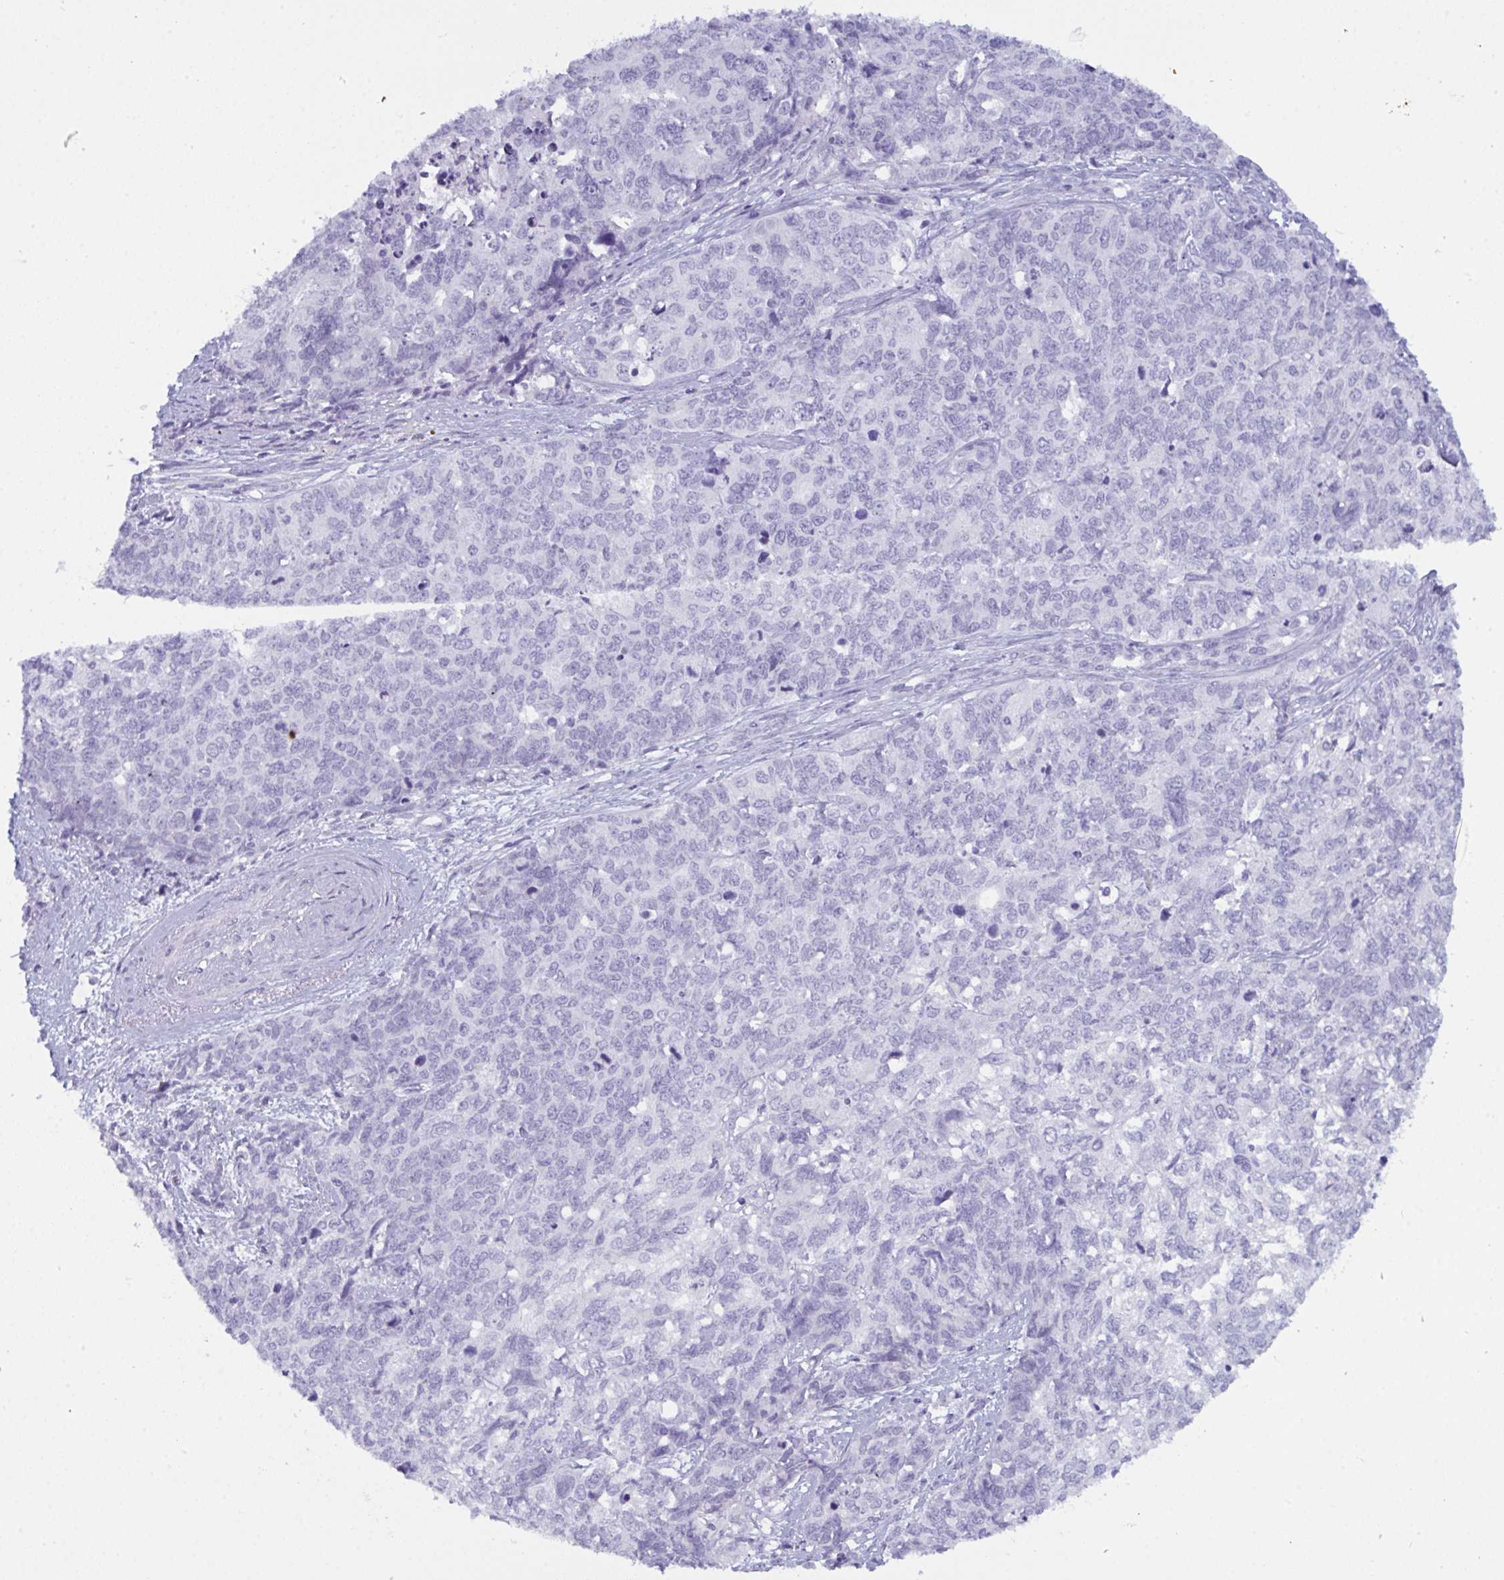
{"staining": {"intensity": "negative", "quantity": "none", "location": "none"}, "tissue": "cervical cancer", "cell_type": "Tumor cells", "image_type": "cancer", "snomed": [{"axis": "morphology", "description": "Adenocarcinoma, NOS"}, {"axis": "topography", "description": "Cervix"}], "caption": "DAB (3,3'-diaminobenzidine) immunohistochemical staining of cervical cancer displays no significant staining in tumor cells.", "gene": "PRDM9", "patient": {"sex": "female", "age": 63}}